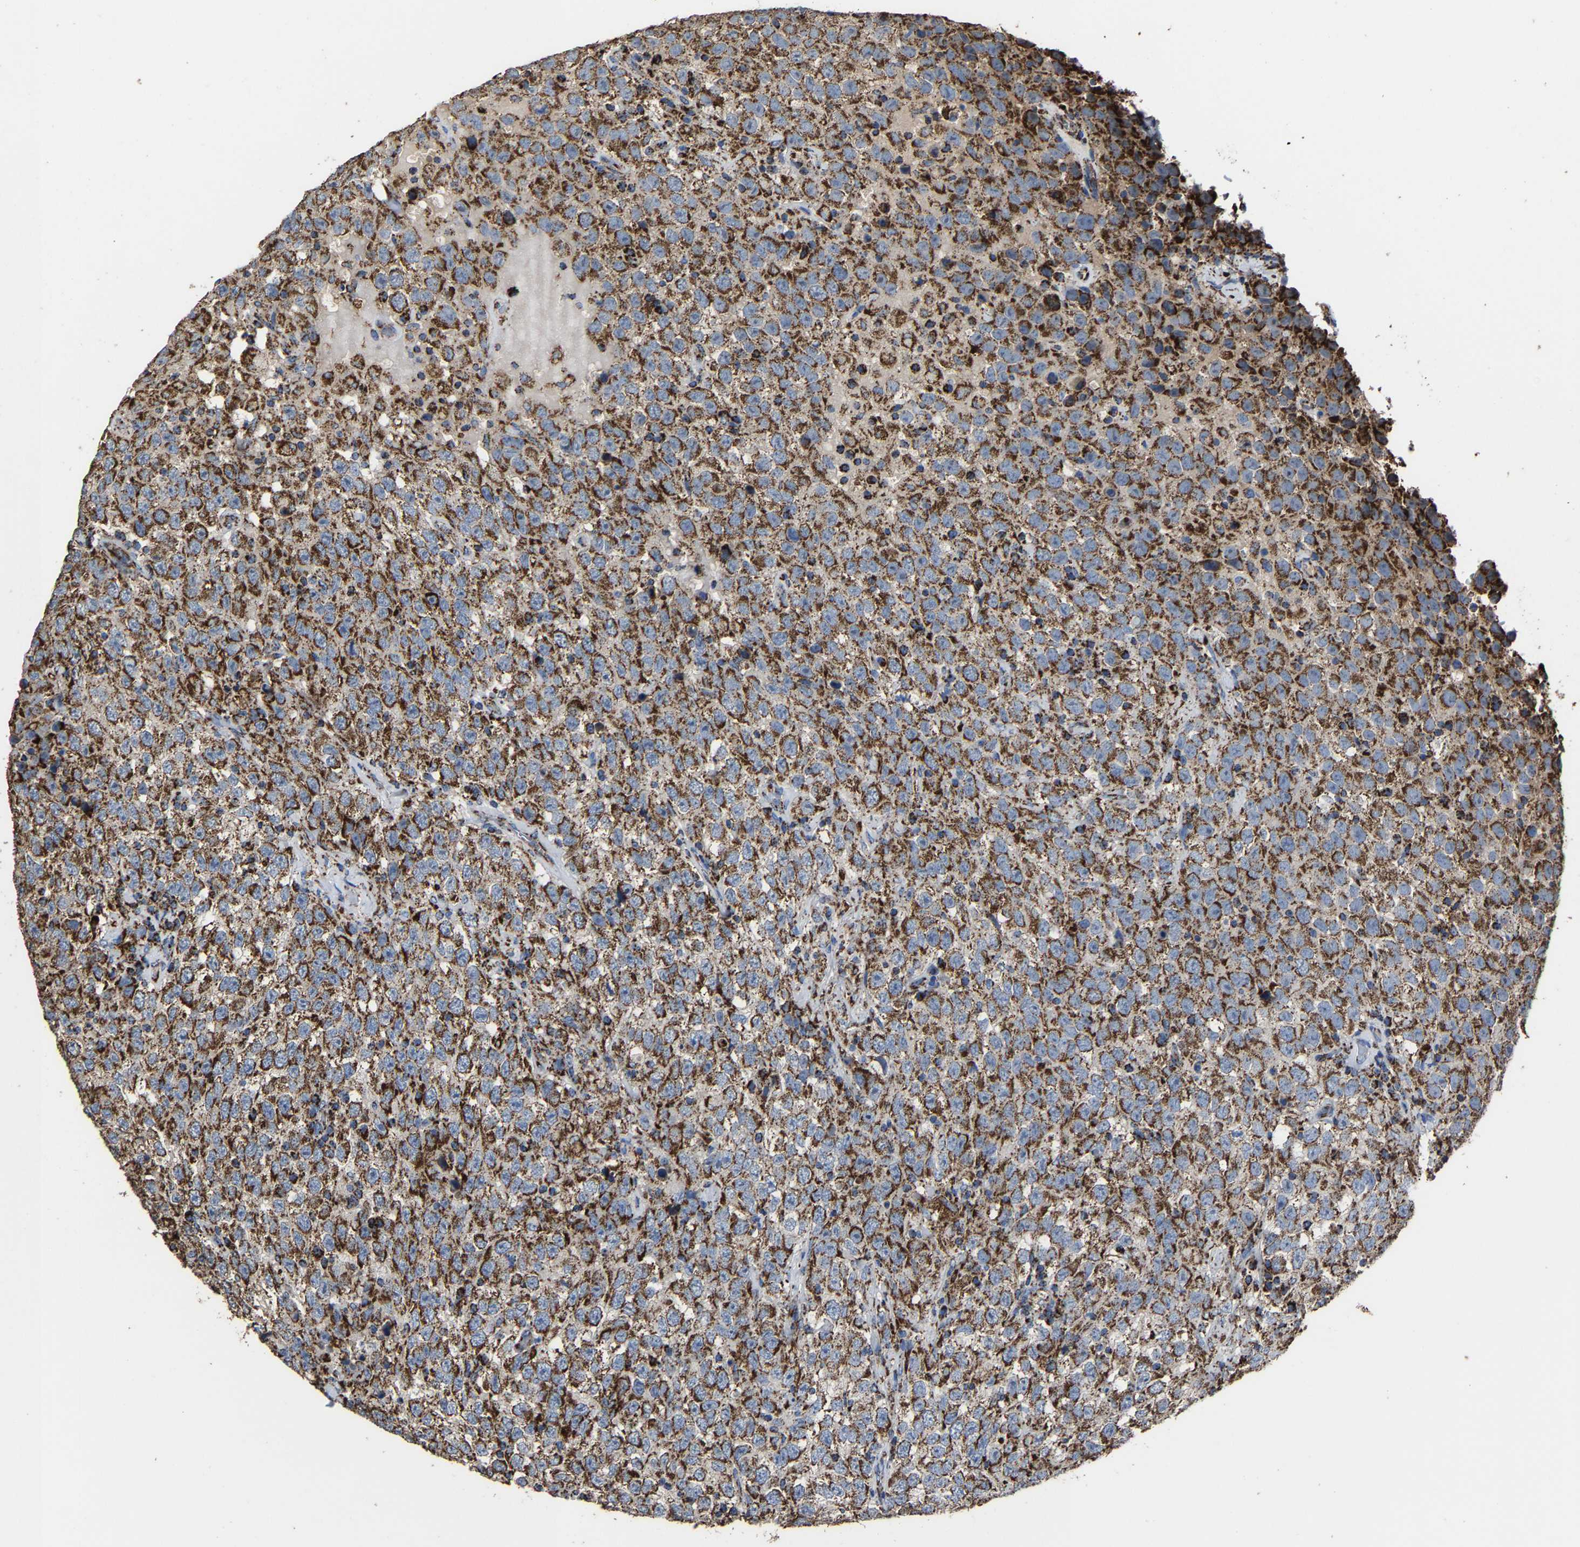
{"staining": {"intensity": "strong", "quantity": ">75%", "location": "cytoplasmic/membranous"}, "tissue": "testis cancer", "cell_type": "Tumor cells", "image_type": "cancer", "snomed": [{"axis": "morphology", "description": "Seminoma, NOS"}, {"axis": "topography", "description": "Testis"}], "caption": "A brown stain highlights strong cytoplasmic/membranous expression of a protein in testis seminoma tumor cells. The staining was performed using DAB to visualize the protein expression in brown, while the nuclei were stained in blue with hematoxylin (Magnification: 20x).", "gene": "NDUFV3", "patient": {"sex": "male", "age": 41}}